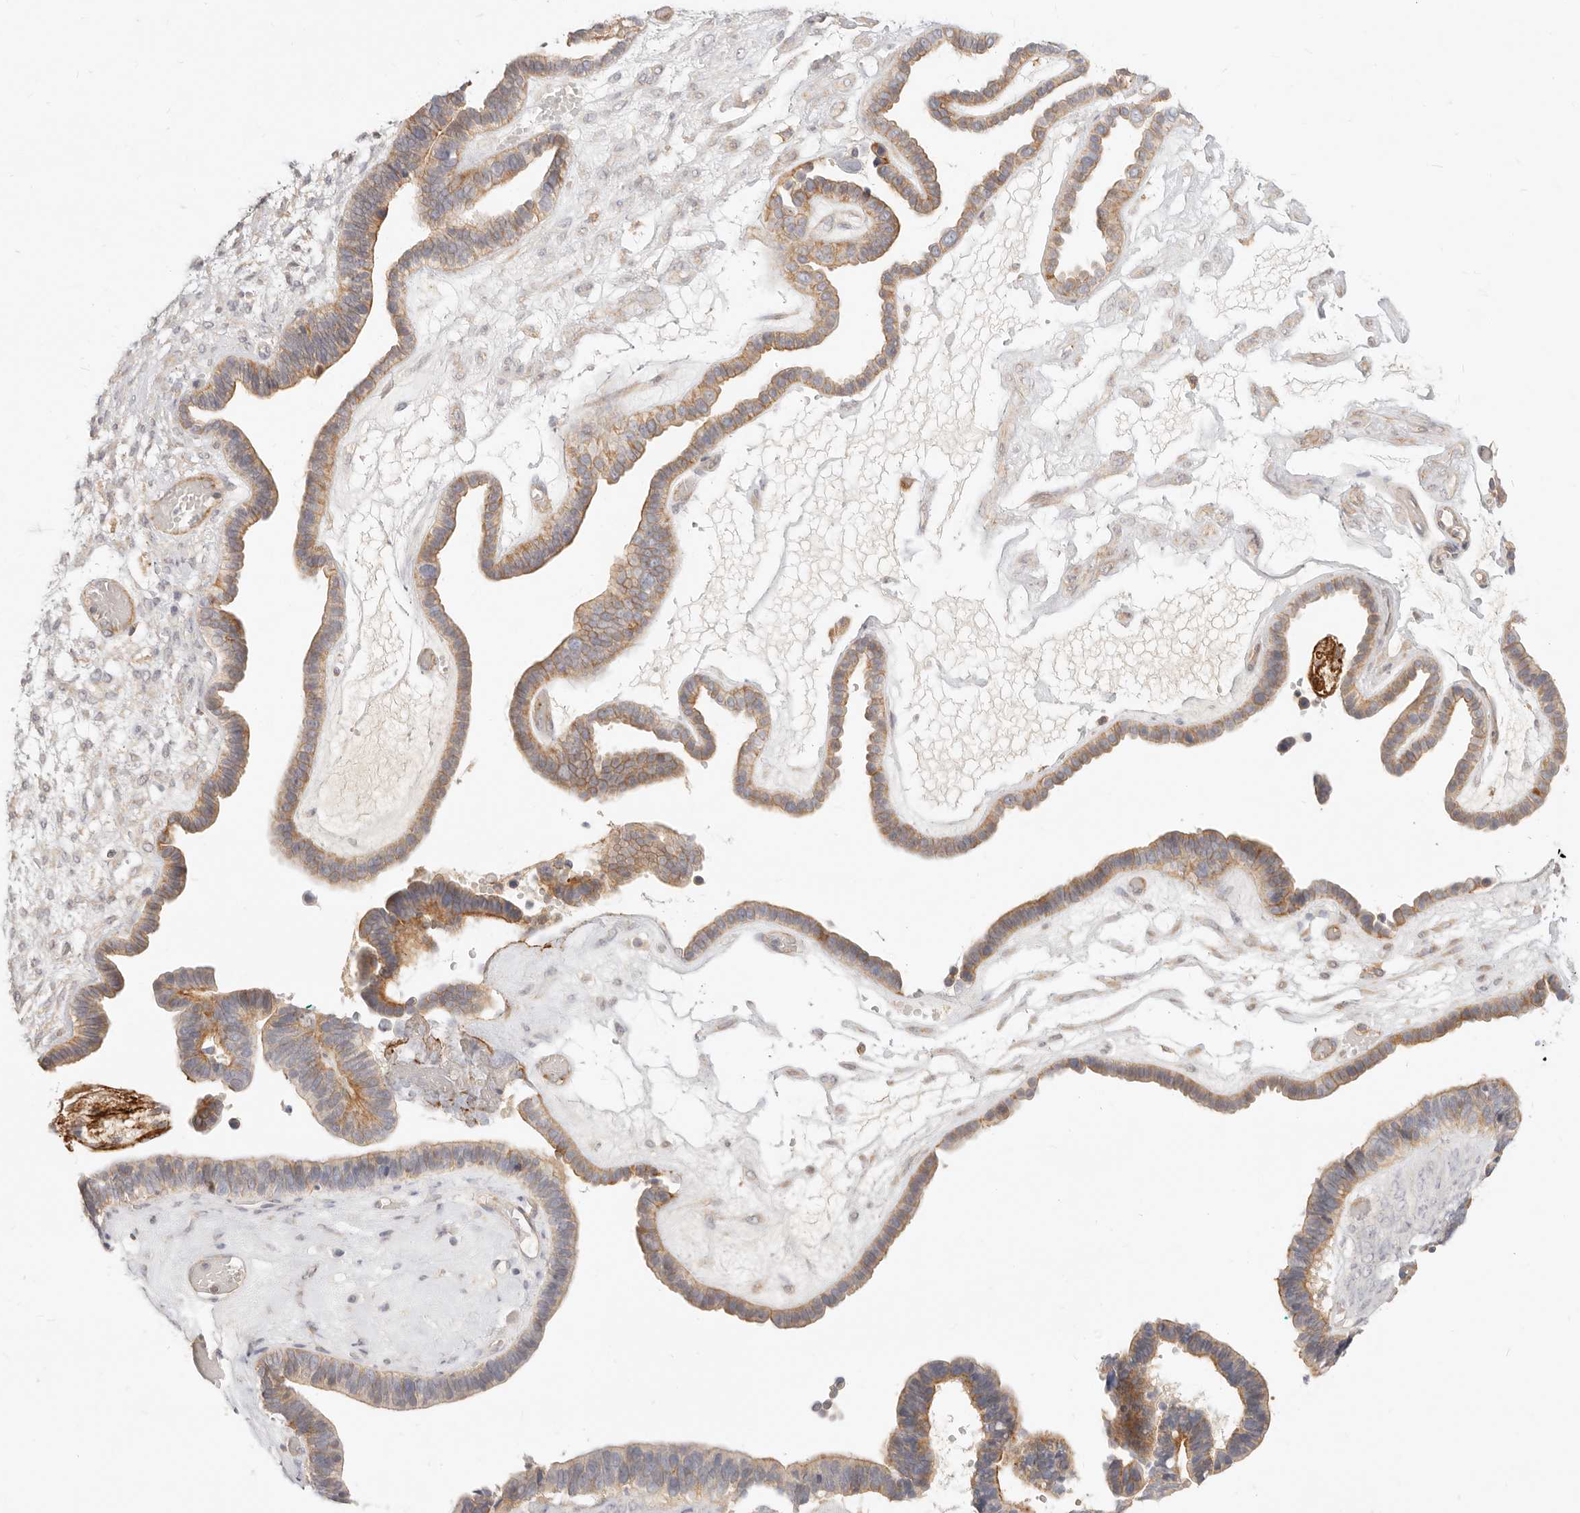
{"staining": {"intensity": "moderate", "quantity": ">75%", "location": "cytoplasmic/membranous"}, "tissue": "ovarian cancer", "cell_type": "Tumor cells", "image_type": "cancer", "snomed": [{"axis": "morphology", "description": "Cystadenocarcinoma, serous, NOS"}, {"axis": "topography", "description": "Ovary"}], "caption": "The histopathology image shows a brown stain indicating the presence of a protein in the cytoplasmic/membranous of tumor cells in ovarian serous cystadenocarcinoma. (DAB IHC, brown staining for protein, blue staining for nuclei).", "gene": "UBXN10", "patient": {"sex": "female", "age": 56}}